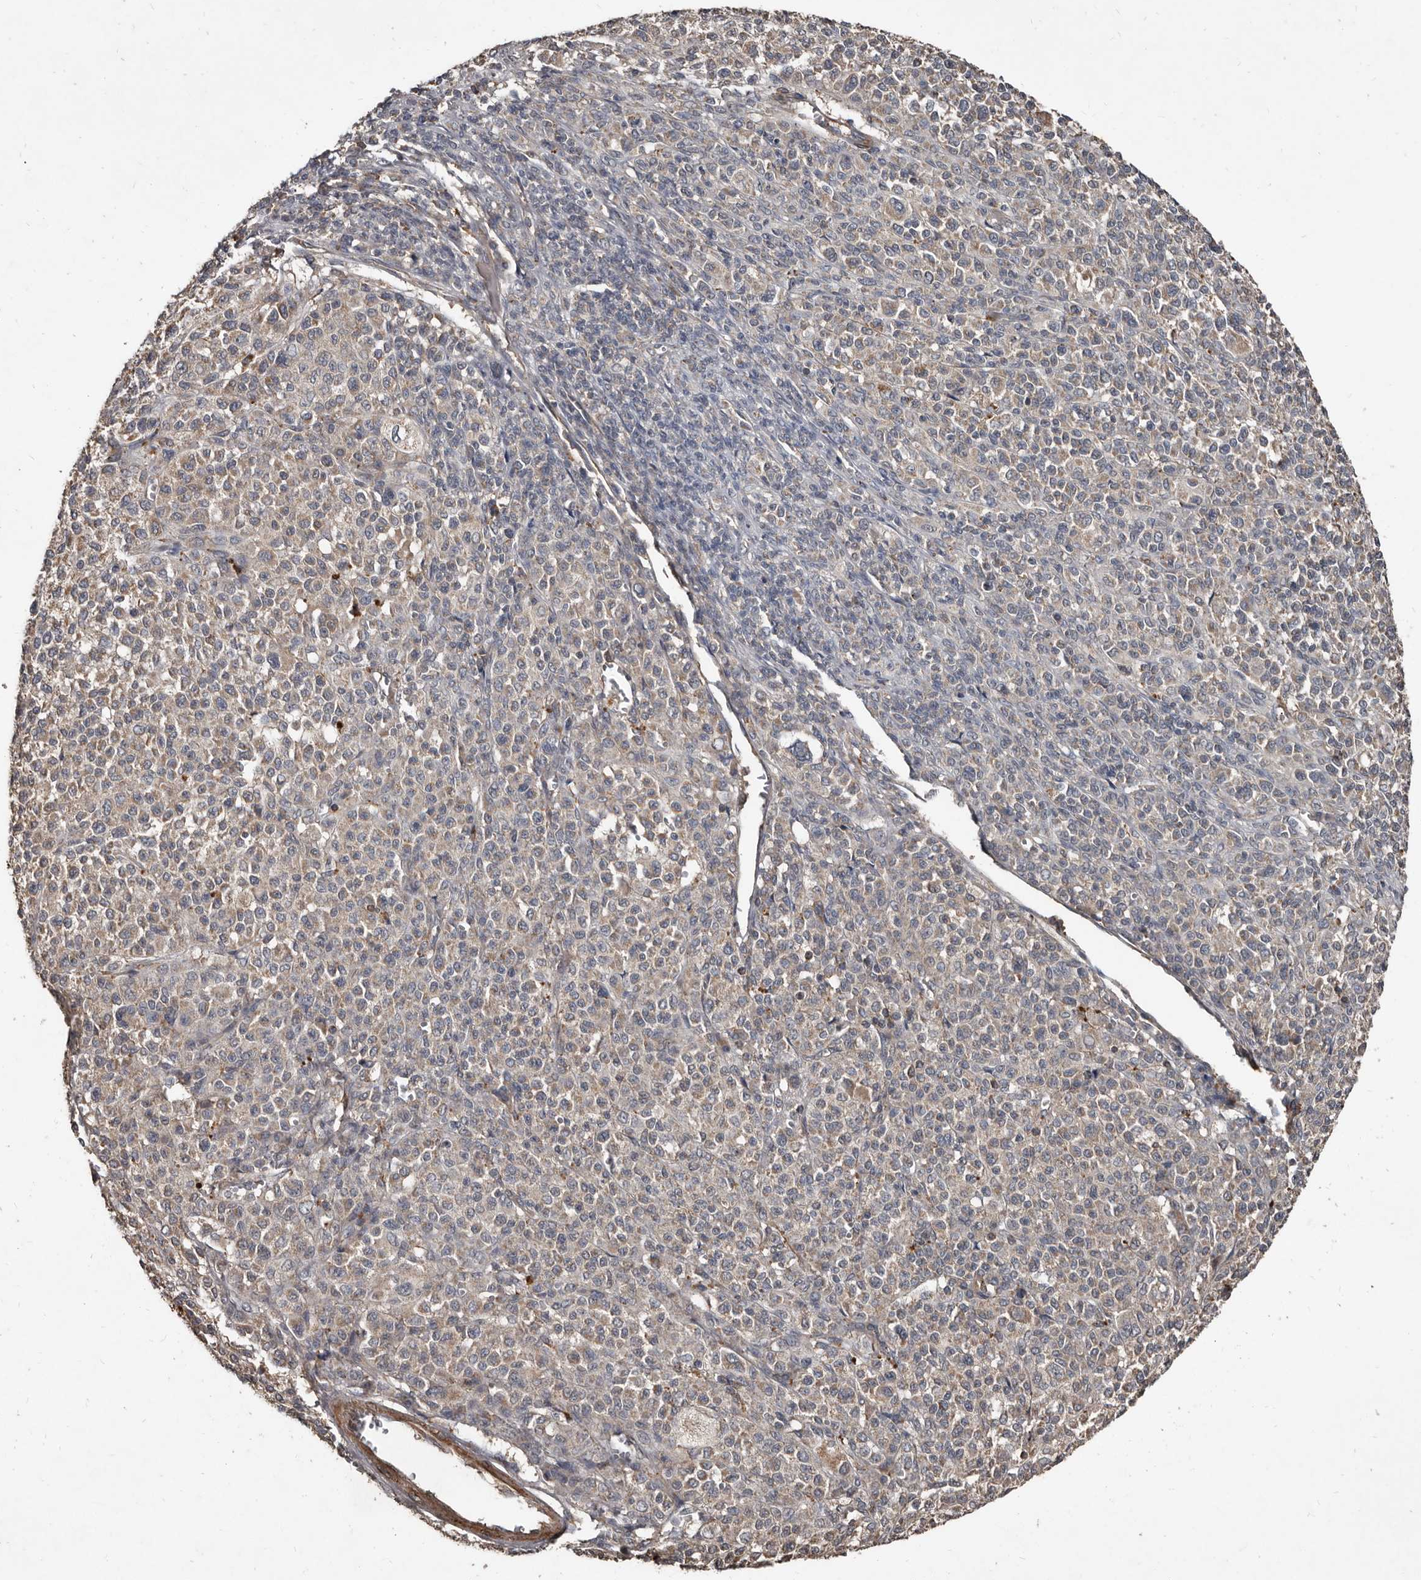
{"staining": {"intensity": "weak", "quantity": "<25%", "location": "cytoplasmic/membranous"}, "tissue": "melanoma", "cell_type": "Tumor cells", "image_type": "cancer", "snomed": [{"axis": "morphology", "description": "Malignant melanoma, Metastatic site"}, {"axis": "topography", "description": "Skin"}], "caption": "An immunohistochemistry (IHC) histopathology image of malignant melanoma (metastatic site) is shown. There is no staining in tumor cells of malignant melanoma (metastatic site).", "gene": "GREB1", "patient": {"sex": "female", "age": 74}}